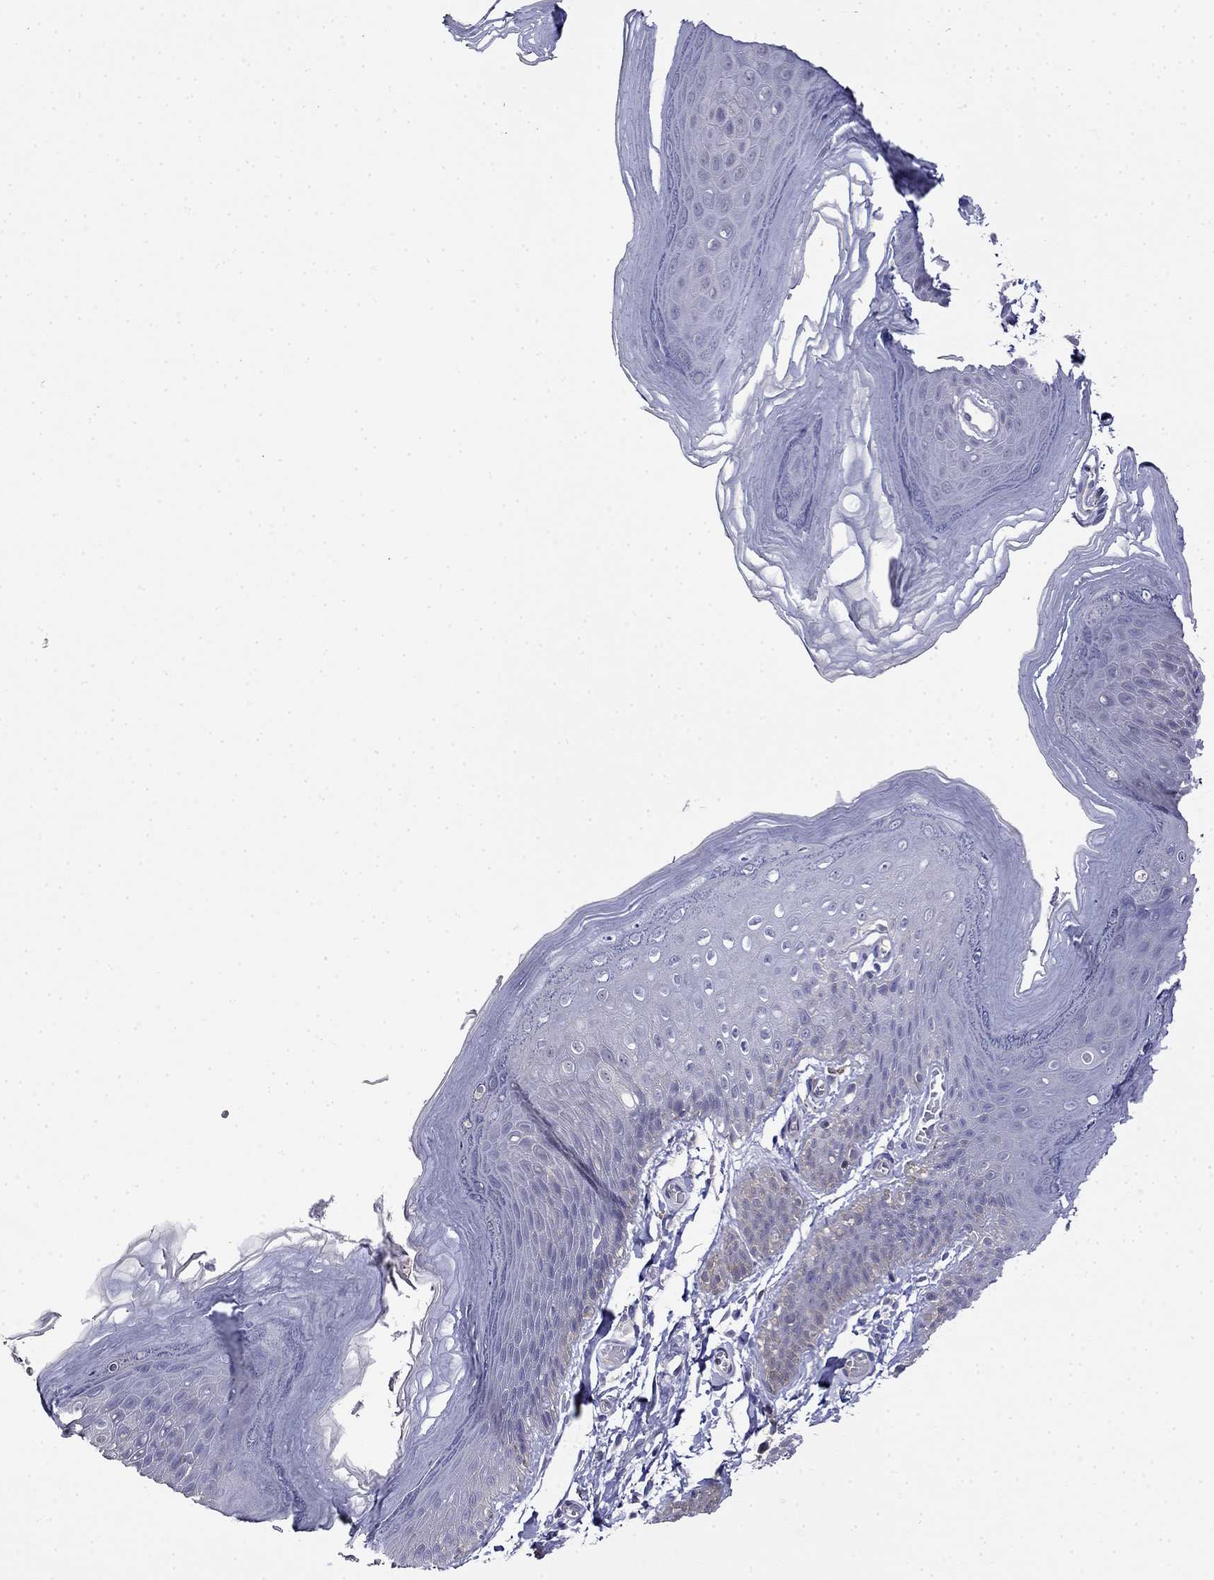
{"staining": {"intensity": "negative", "quantity": "none", "location": "none"}, "tissue": "skin", "cell_type": "Epidermal cells", "image_type": "normal", "snomed": [{"axis": "morphology", "description": "Normal tissue, NOS"}, {"axis": "topography", "description": "Anal"}], "caption": "IHC of unremarkable human skin shows no staining in epidermal cells. (Brightfield microscopy of DAB IHC at high magnification).", "gene": "GUCA1B", "patient": {"sex": "male", "age": 53}}